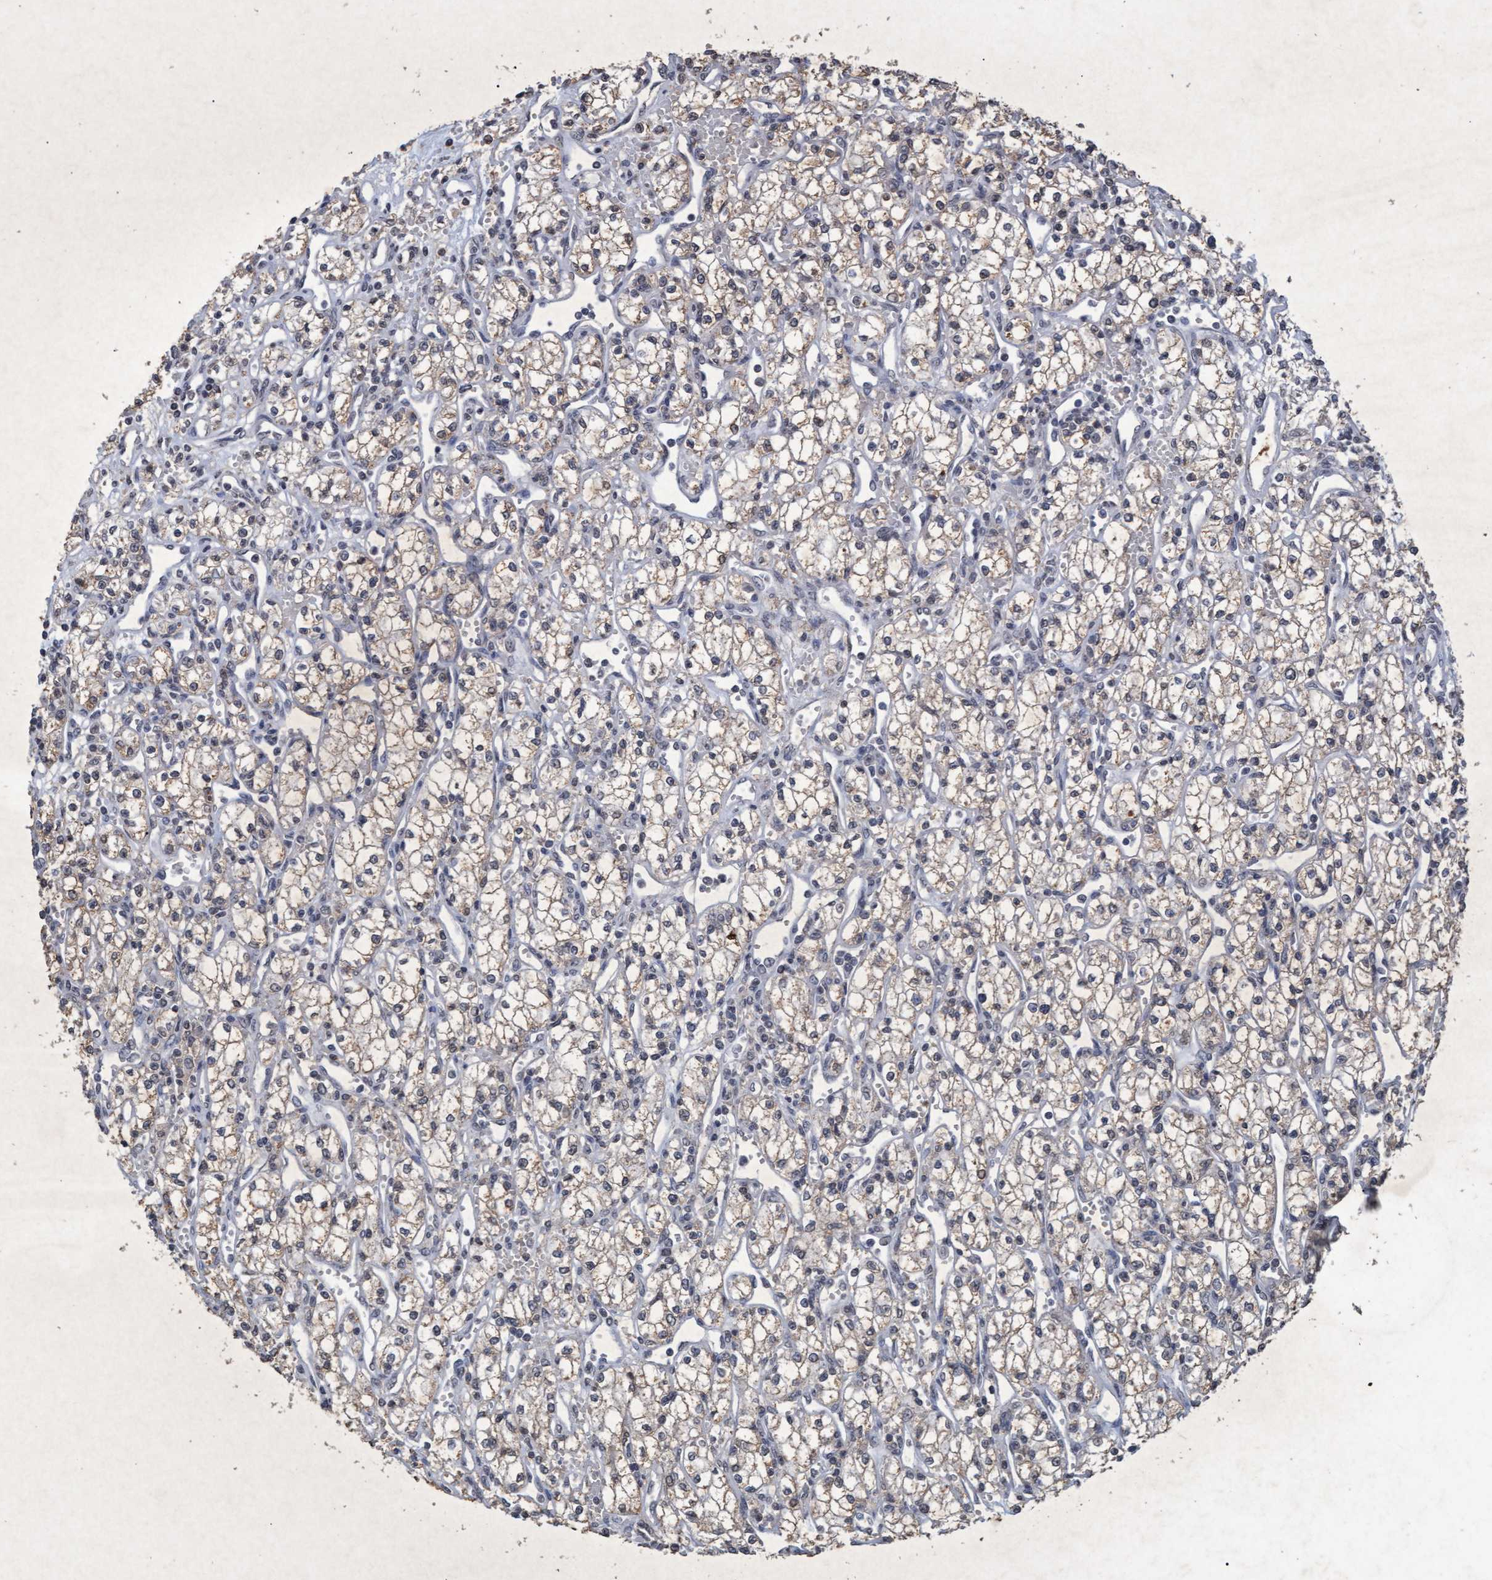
{"staining": {"intensity": "weak", "quantity": "25%-75%", "location": "cytoplasmic/membranous"}, "tissue": "renal cancer", "cell_type": "Tumor cells", "image_type": "cancer", "snomed": [{"axis": "morphology", "description": "Adenocarcinoma, NOS"}, {"axis": "topography", "description": "Kidney"}], "caption": "Renal cancer (adenocarcinoma) was stained to show a protein in brown. There is low levels of weak cytoplasmic/membranous staining in about 25%-75% of tumor cells.", "gene": "GALC", "patient": {"sex": "male", "age": 59}}